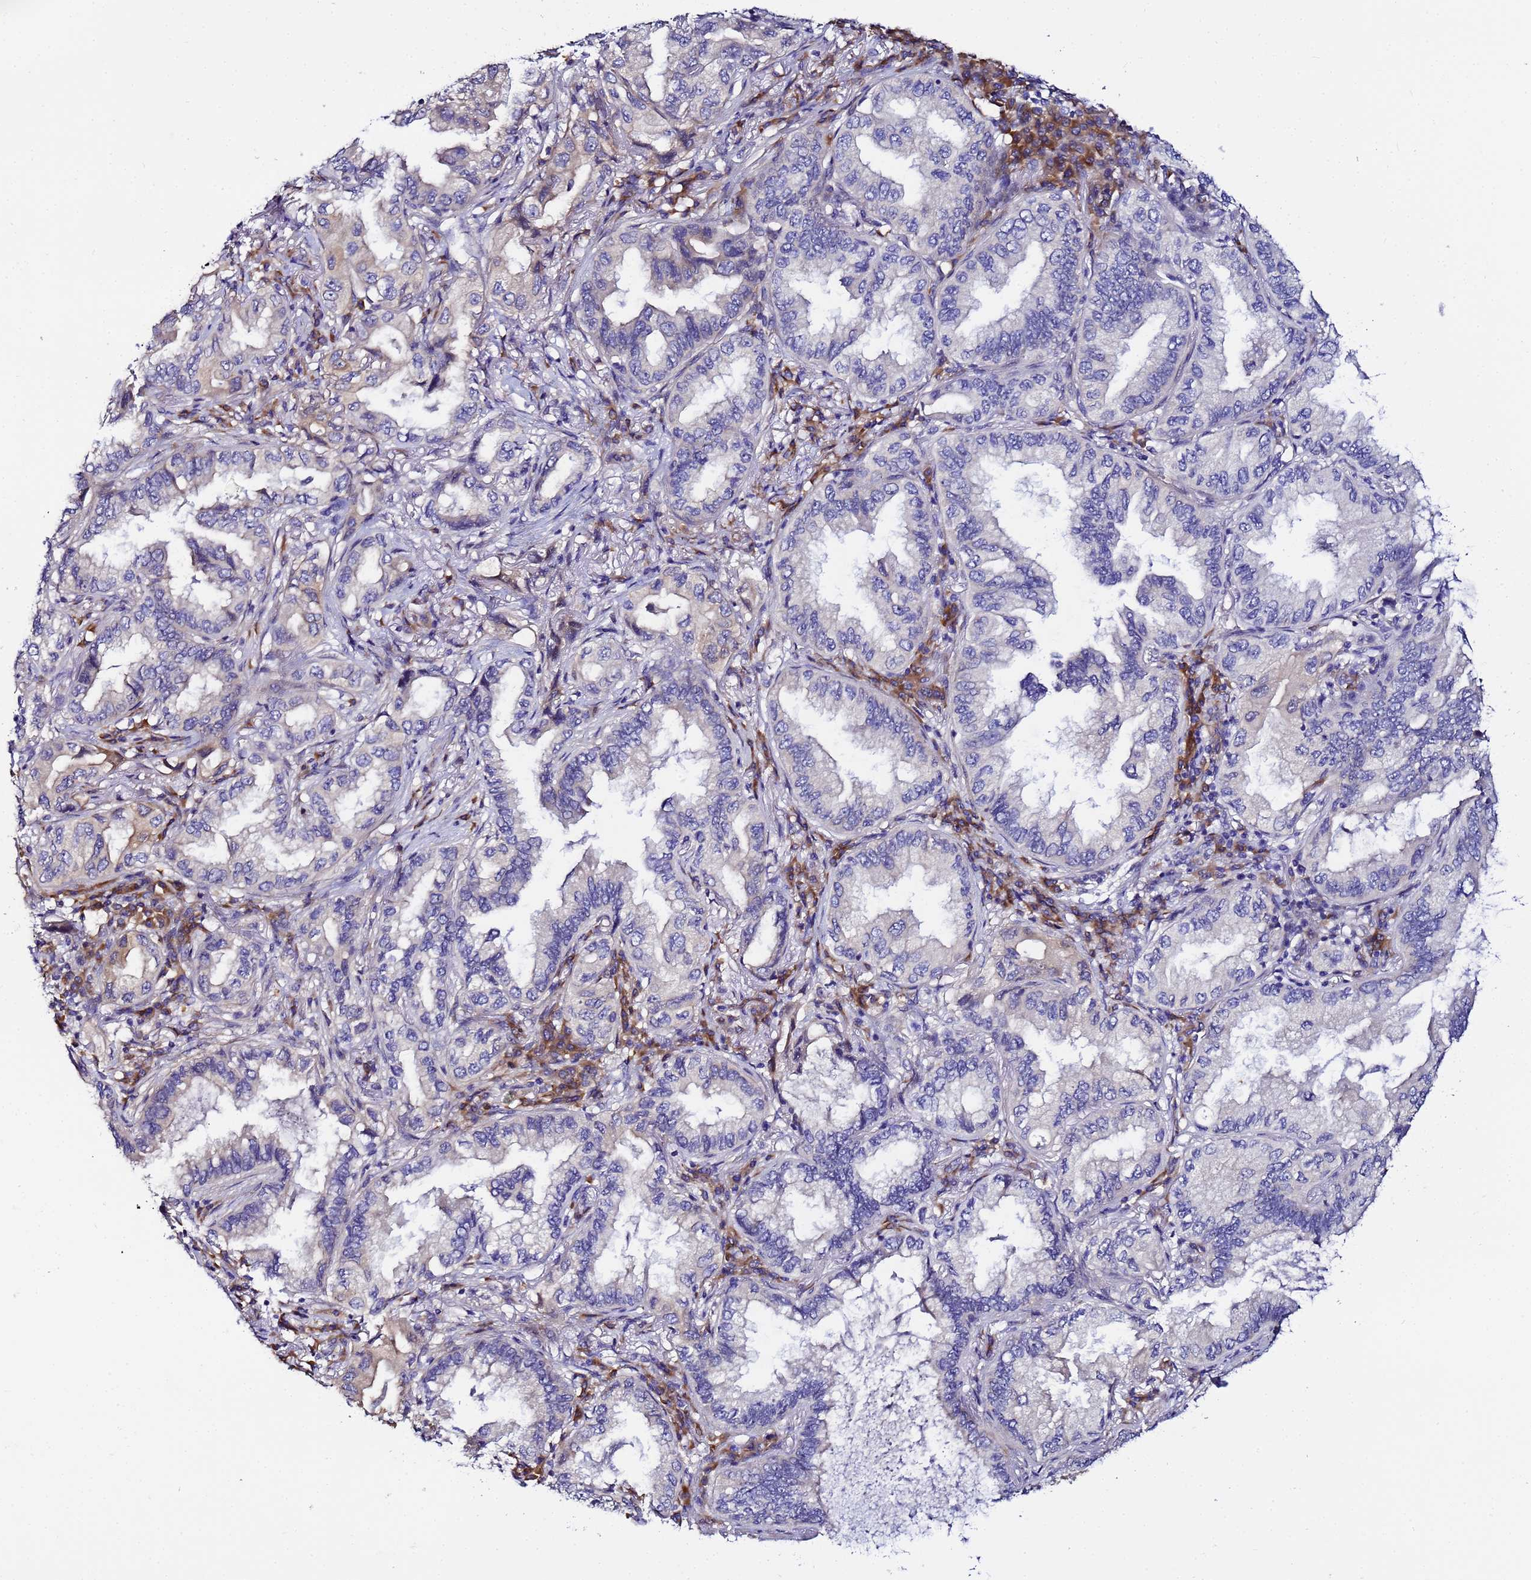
{"staining": {"intensity": "negative", "quantity": "none", "location": "none"}, "tissue": "lung cancer", "cell_type": "Tumor cells", "image_type": "cancer", "snomed": [{"axis": "morphology", "description": "Adenocarcinoma, NOS"}, {"axis": "topography", "description": "Lung"}], "caption": "Immunohistochemistry micrograph of lung cancer stained for a protein (brown), which displays no staining in tumor cells.", "gene": "JRKL", "patient": {"sex": "female", "age": 69}}